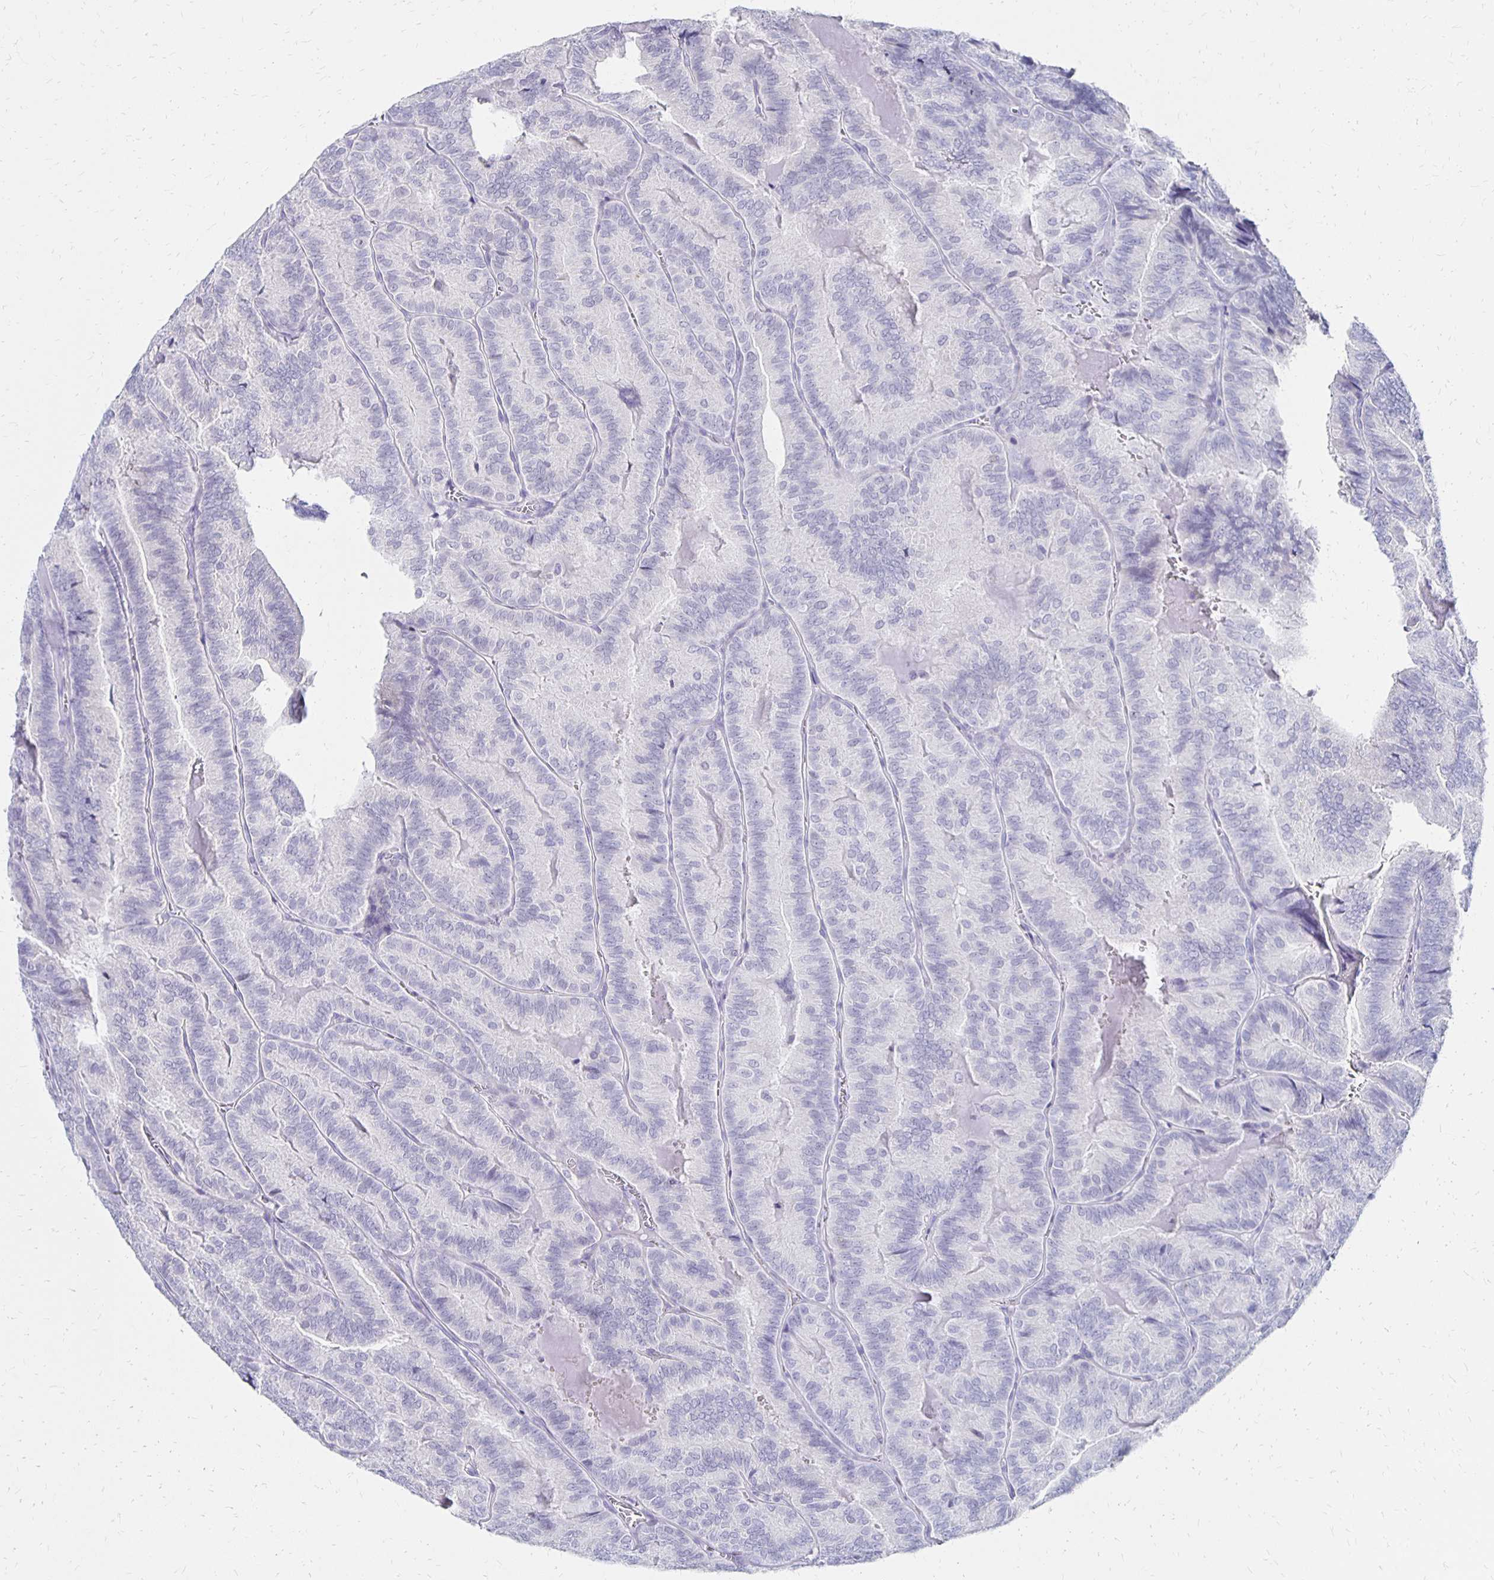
{"staining": {"intensity": "negative", "quantity": "none", "location": "none"}, "tissue": "thyroid cancer", "cell_type": "Tumor cells", "image_type": "cancer", "snomed": [{"axis": "morphology", "description": "Papillary adenocarcinoma, NOS"}, {"axis": "topography", "description": "Thyroid gland"}], "caption": "Papillary adenocarcinoma (thyroid) stained for a protein using immunohistochemistry (IHC) reveals no expression tumor cells.", "gene": "SYT2", "patient": {"sex": "female", "age": 75}}